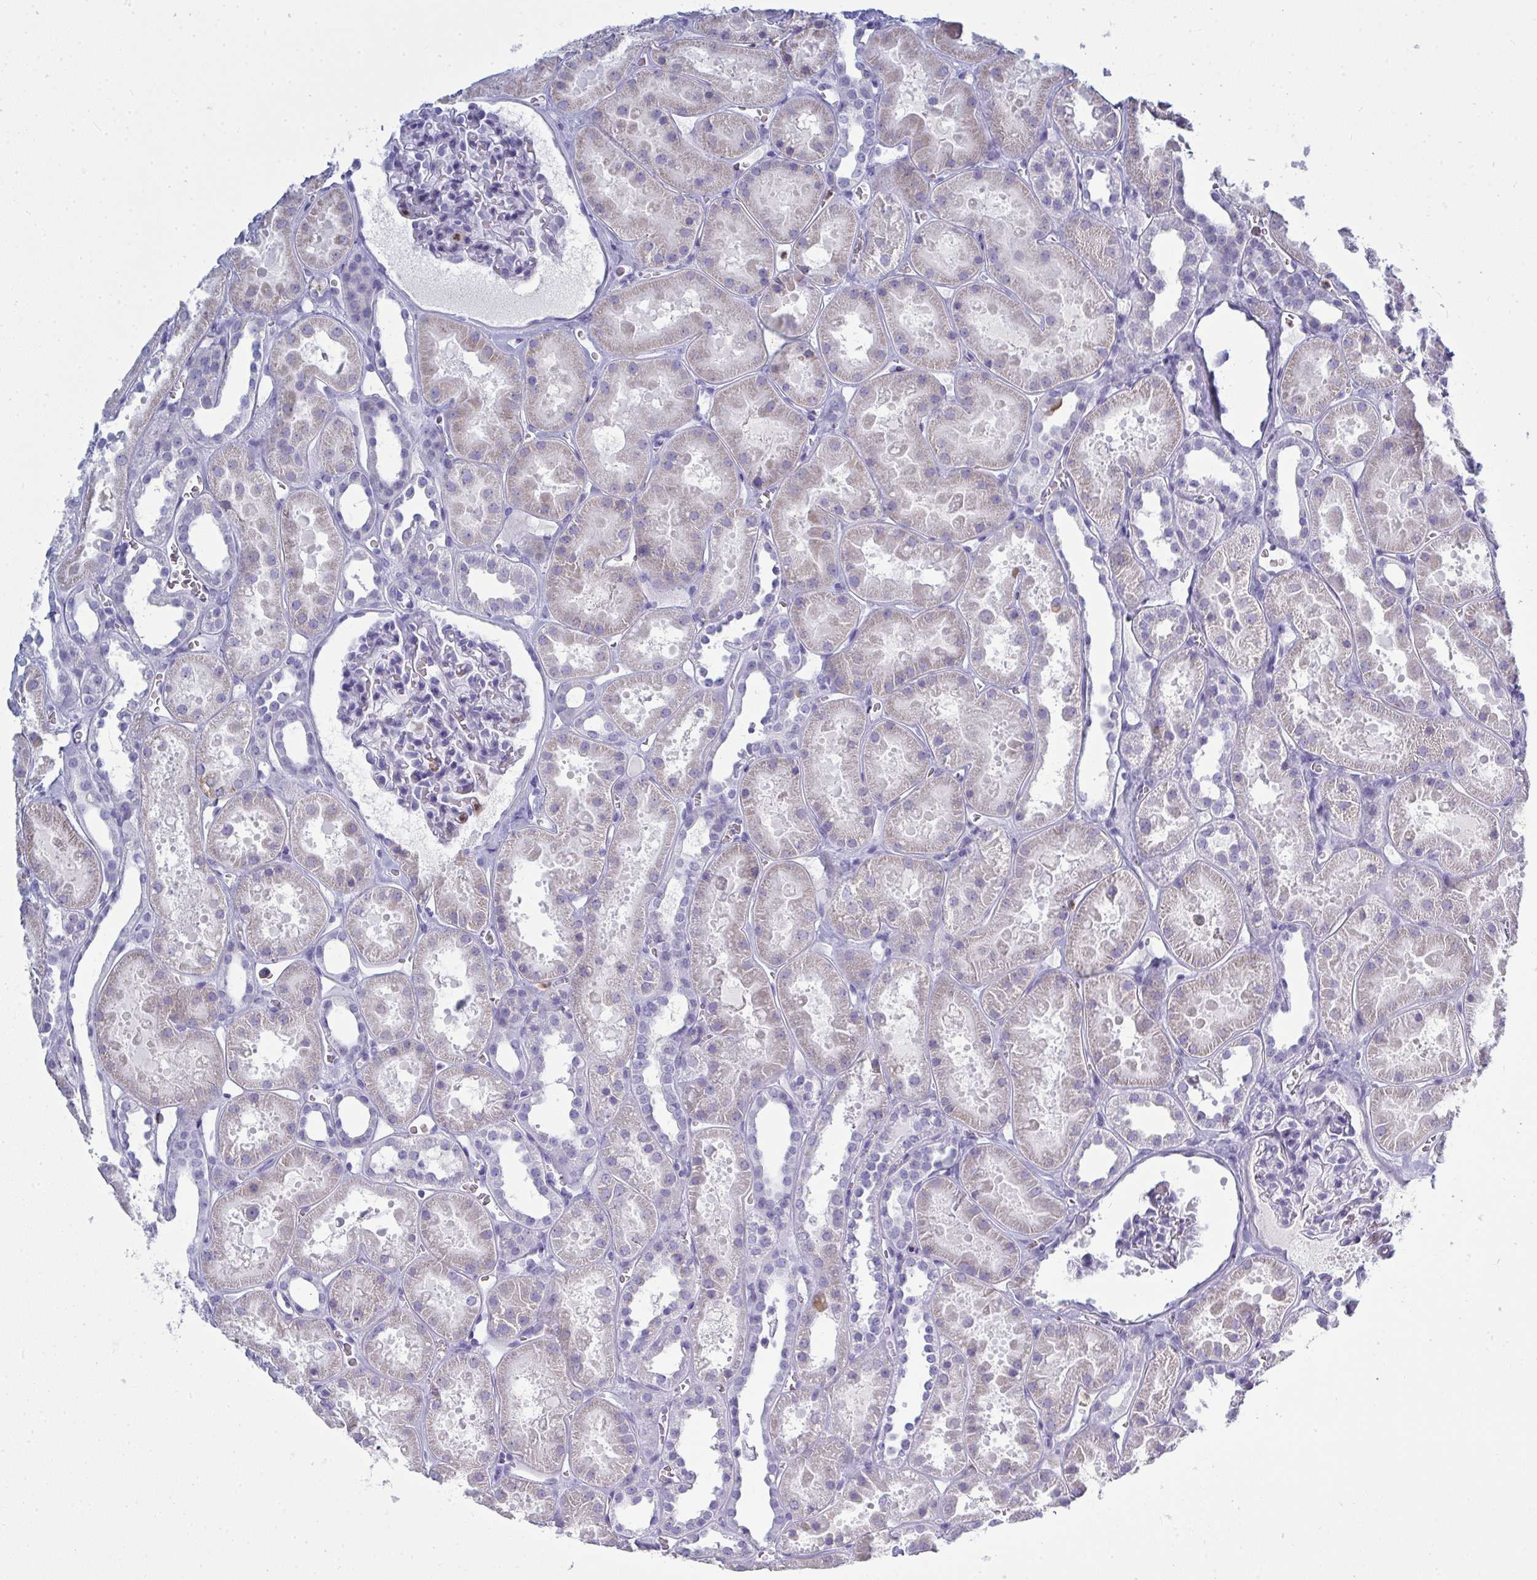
{"staining": {"intensity": "negative", "quantity": "none", "location": "none"}, "tissue": "kidney", "cell_type": "Cells in glomeruli", "image_type": "normal", "snomed": [{"axis": "morphology", "description": "Normal tissue, NOS"}, {"axis": "topography", "description": "Kidney"}], "caption": "Human kidney stained for a protein using immunohistochemistry exhibits no positivity in cells in glomeruli.", "gene": "SERPINB10", "patient": {"sex": "female", "age": 41}}